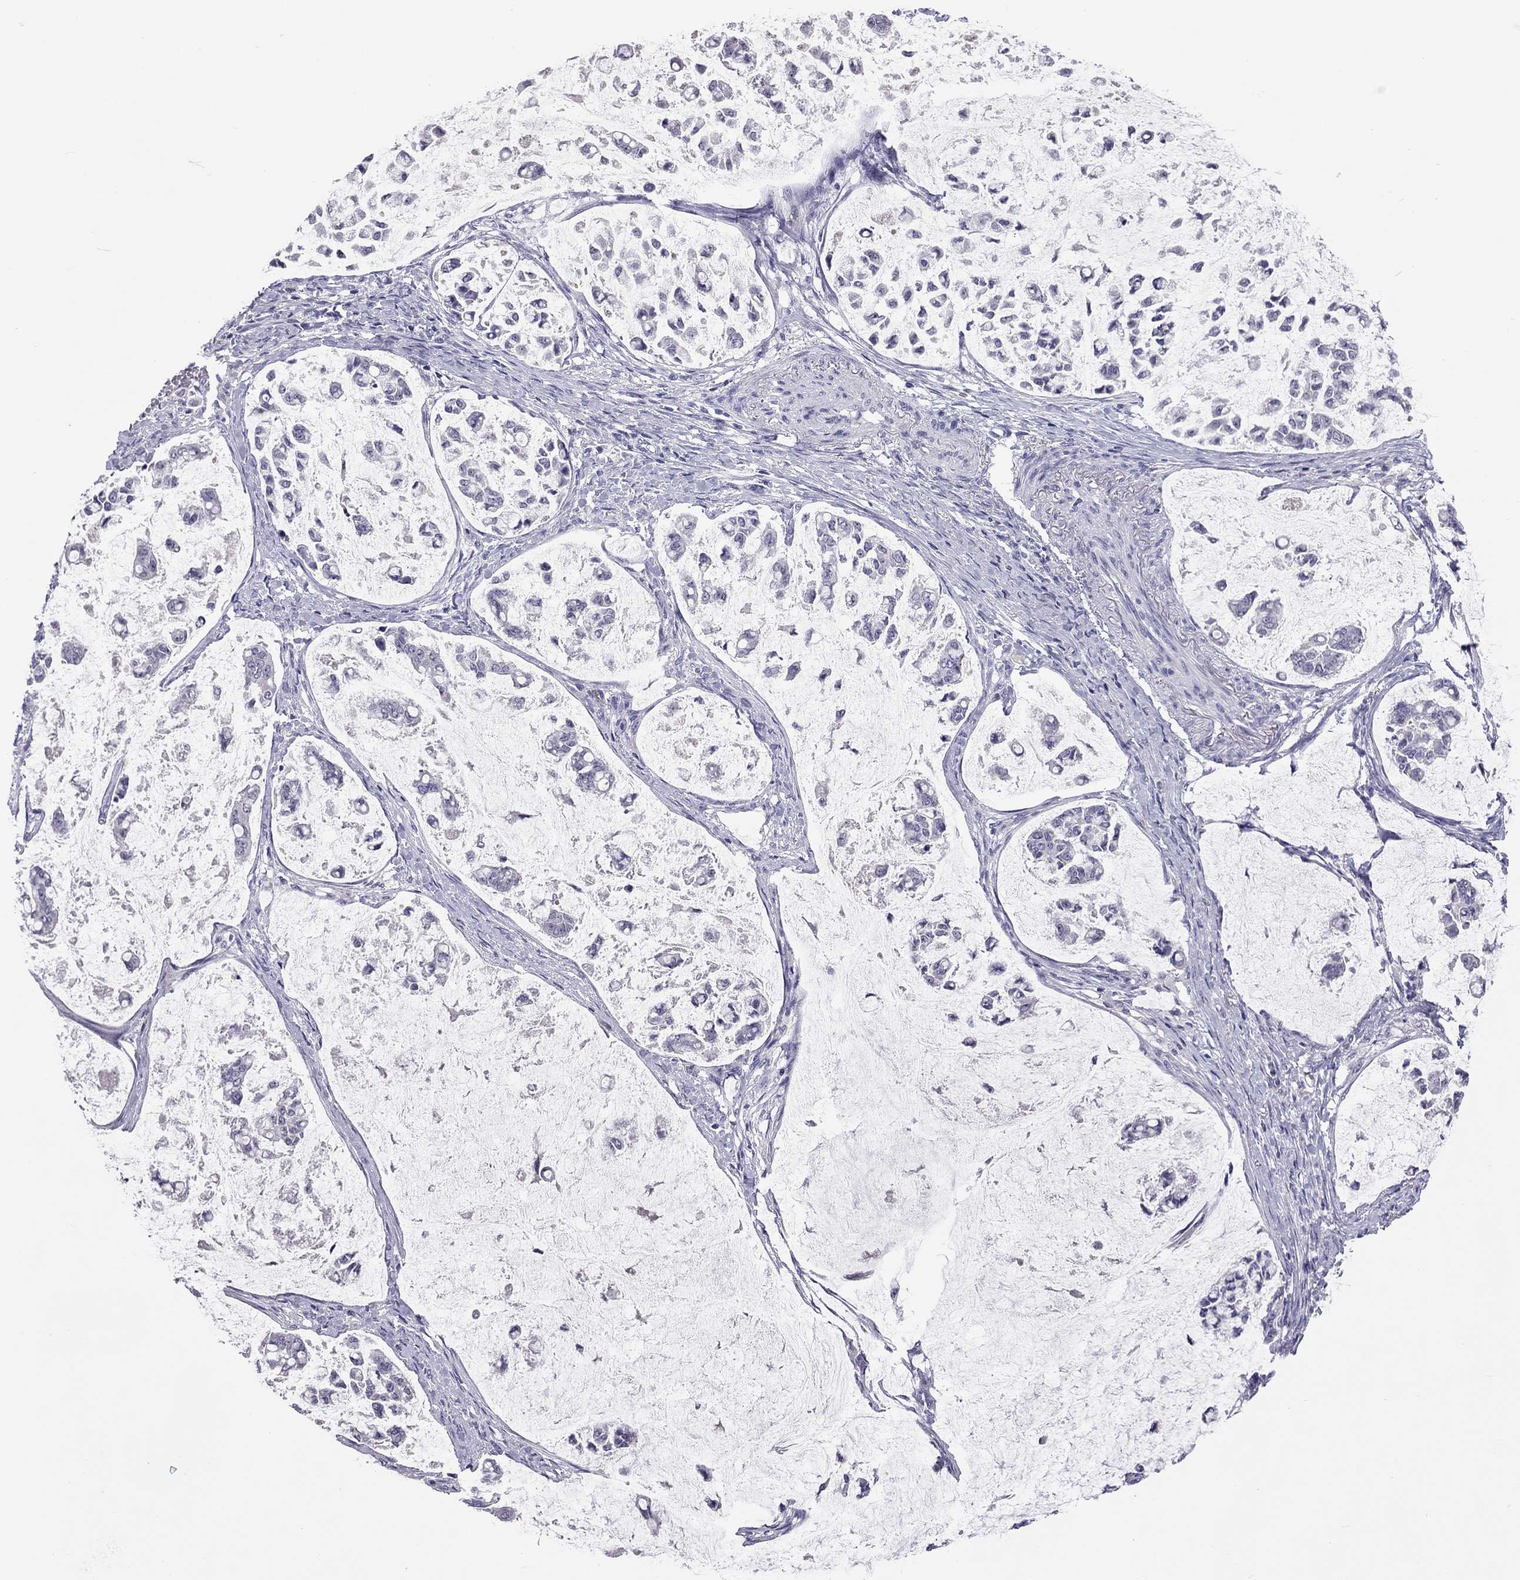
{"staining": {"intensity": "negative", "quantity": "none", "location": "none"}, "tissue": "stomach cancer", "cell_type": "Tumor cells", "image_type": "cancer", "snomed": [{"axis": "morphology", "description": "Adenocarcinoma, NOS"}, {"axis": "topography", "description": "Stomach"}], "caption": "IHC micrograph of human adenocarcinoma (stomach) stained for a protein (brown), which exhibits no expression in tumor cells.", "gene": "PPP1R3A", "patient": {"sex": "male", "age": 82}}